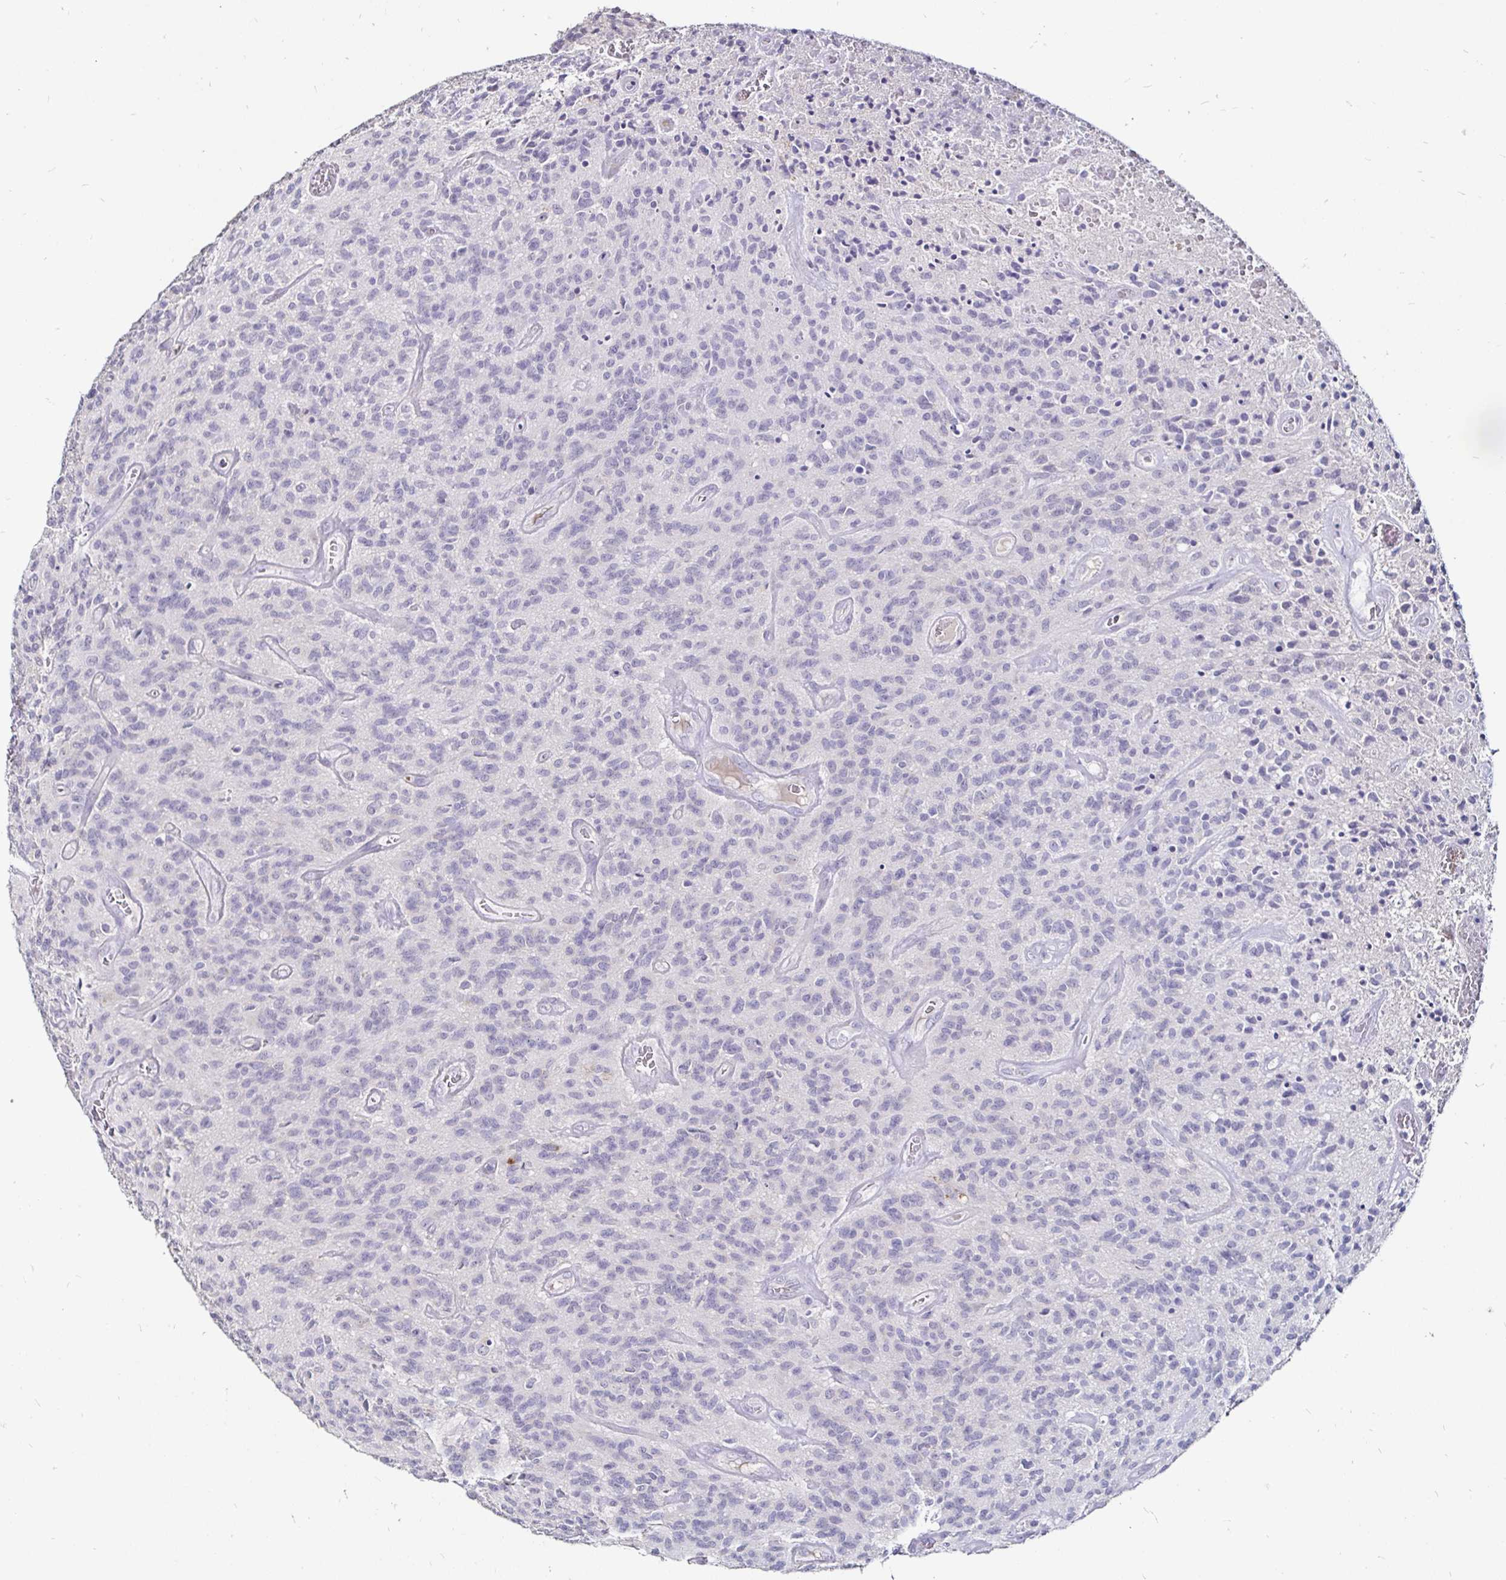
{"staining": {"intensity": "negative", "quantity": "none", "location": "none"}, "tissue": "glioma", "cell_type": "Tumor cells", "image_type": "cancer", "snomed": [{"axis": "morphology", "description": "Glioma, malignant, High grade"}, {"axis": "topography", "description": "Brain"}], "caption": "A micrograph of human glioma is negative for staining in tumor cells.", "gene": "FAIM2", "patient": {"sex": "male", "age": 76}}